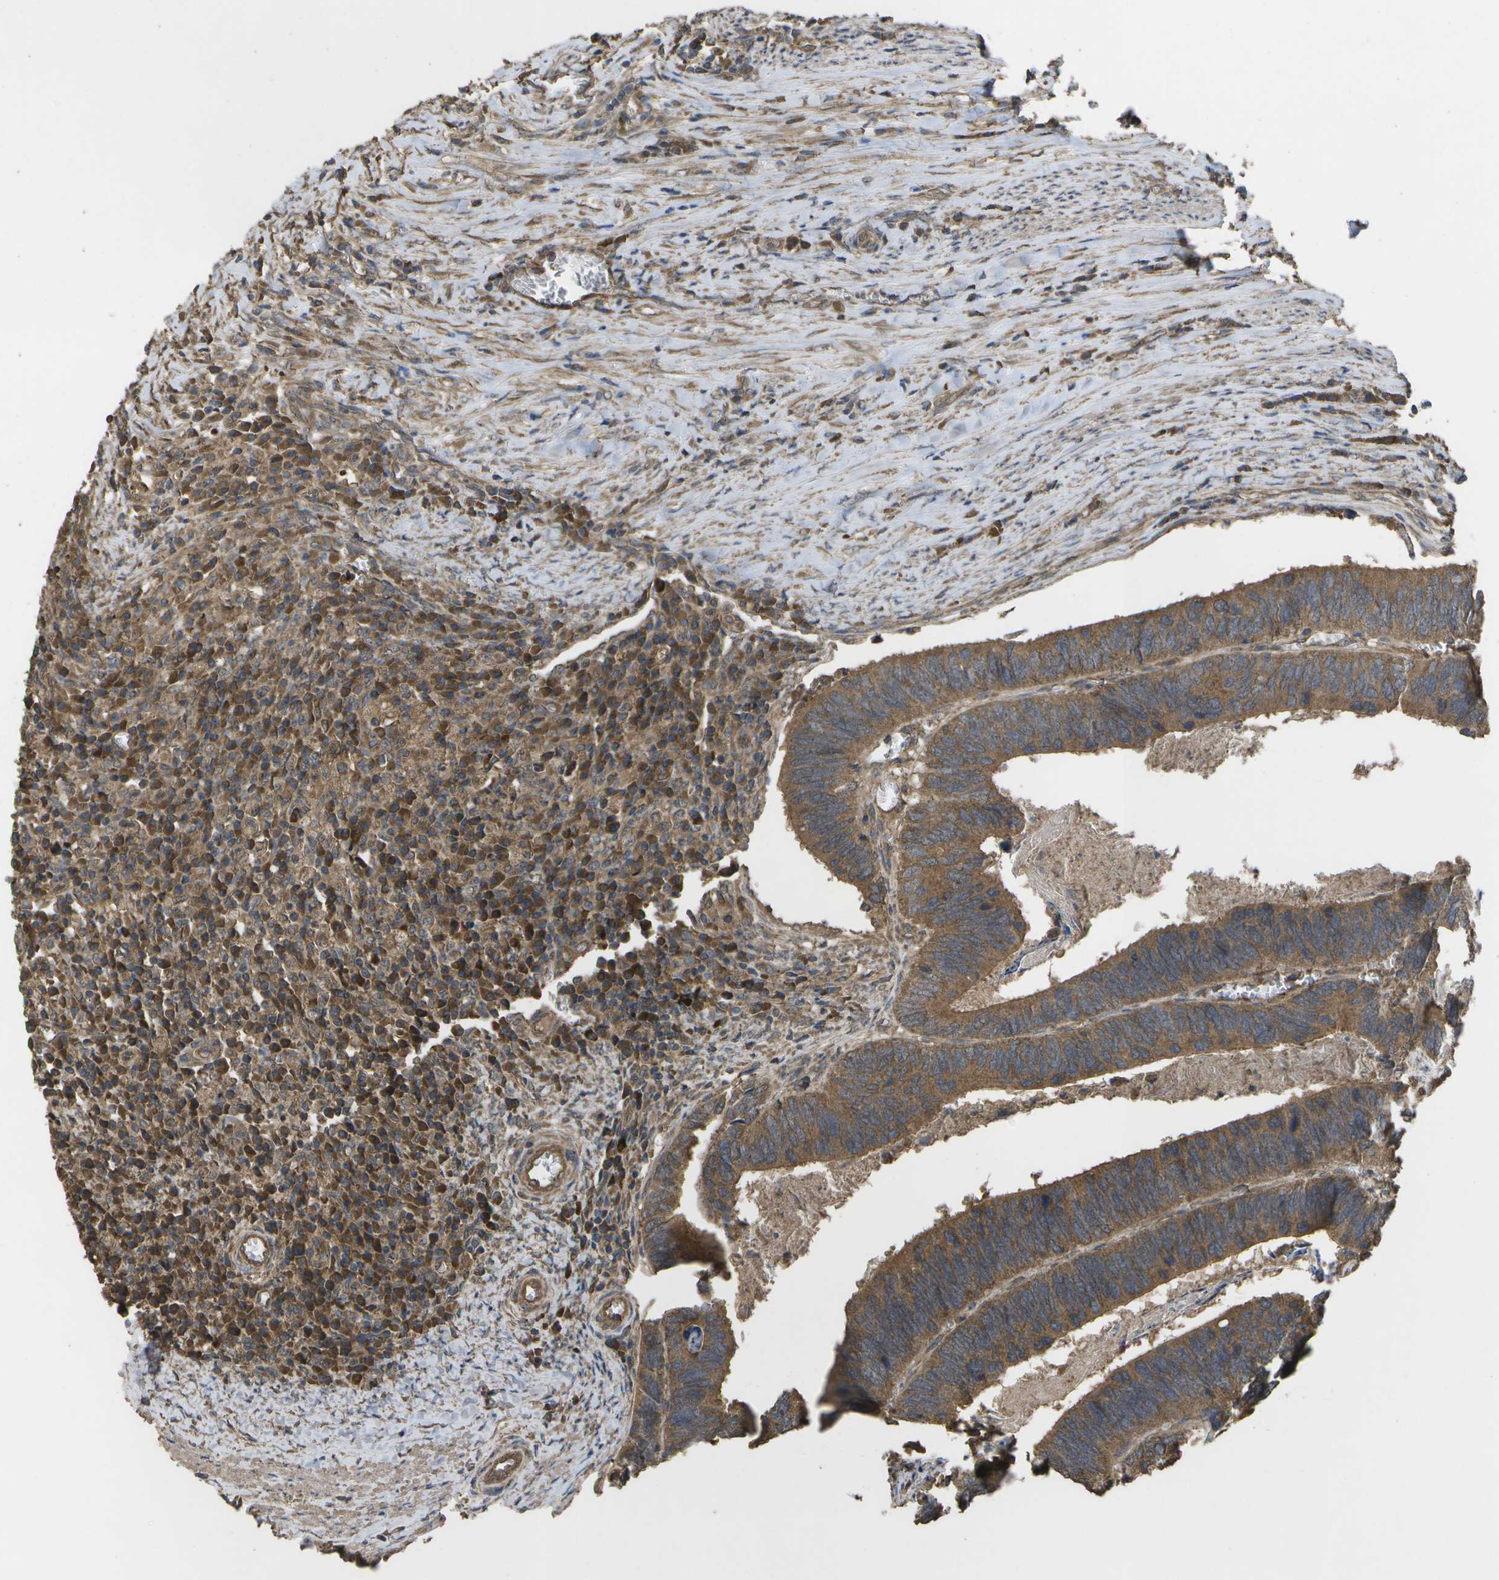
{"staining": {"intensity": "moderate", "quantity": ">75%", "location": "cytoplasmic/membranous"}, "tissue": "colorectal cancer", "cell_type": "Tumor cells", "image_type": "cancer", "snomed": [{"axis": "morphology", "description": "Adenocarcinoma, NOS"}, {"axis": "topography", "description": "Colon"}], "caption": "This is an image of immunohistochemistry (IHC) staining of colorectal cancer (adenocarcinoma), which shows moderate staining in the cytoplasmic/membranous of tumor cells.", "gene": "SACS", "patient": {"sex": "male", "age": 72}}